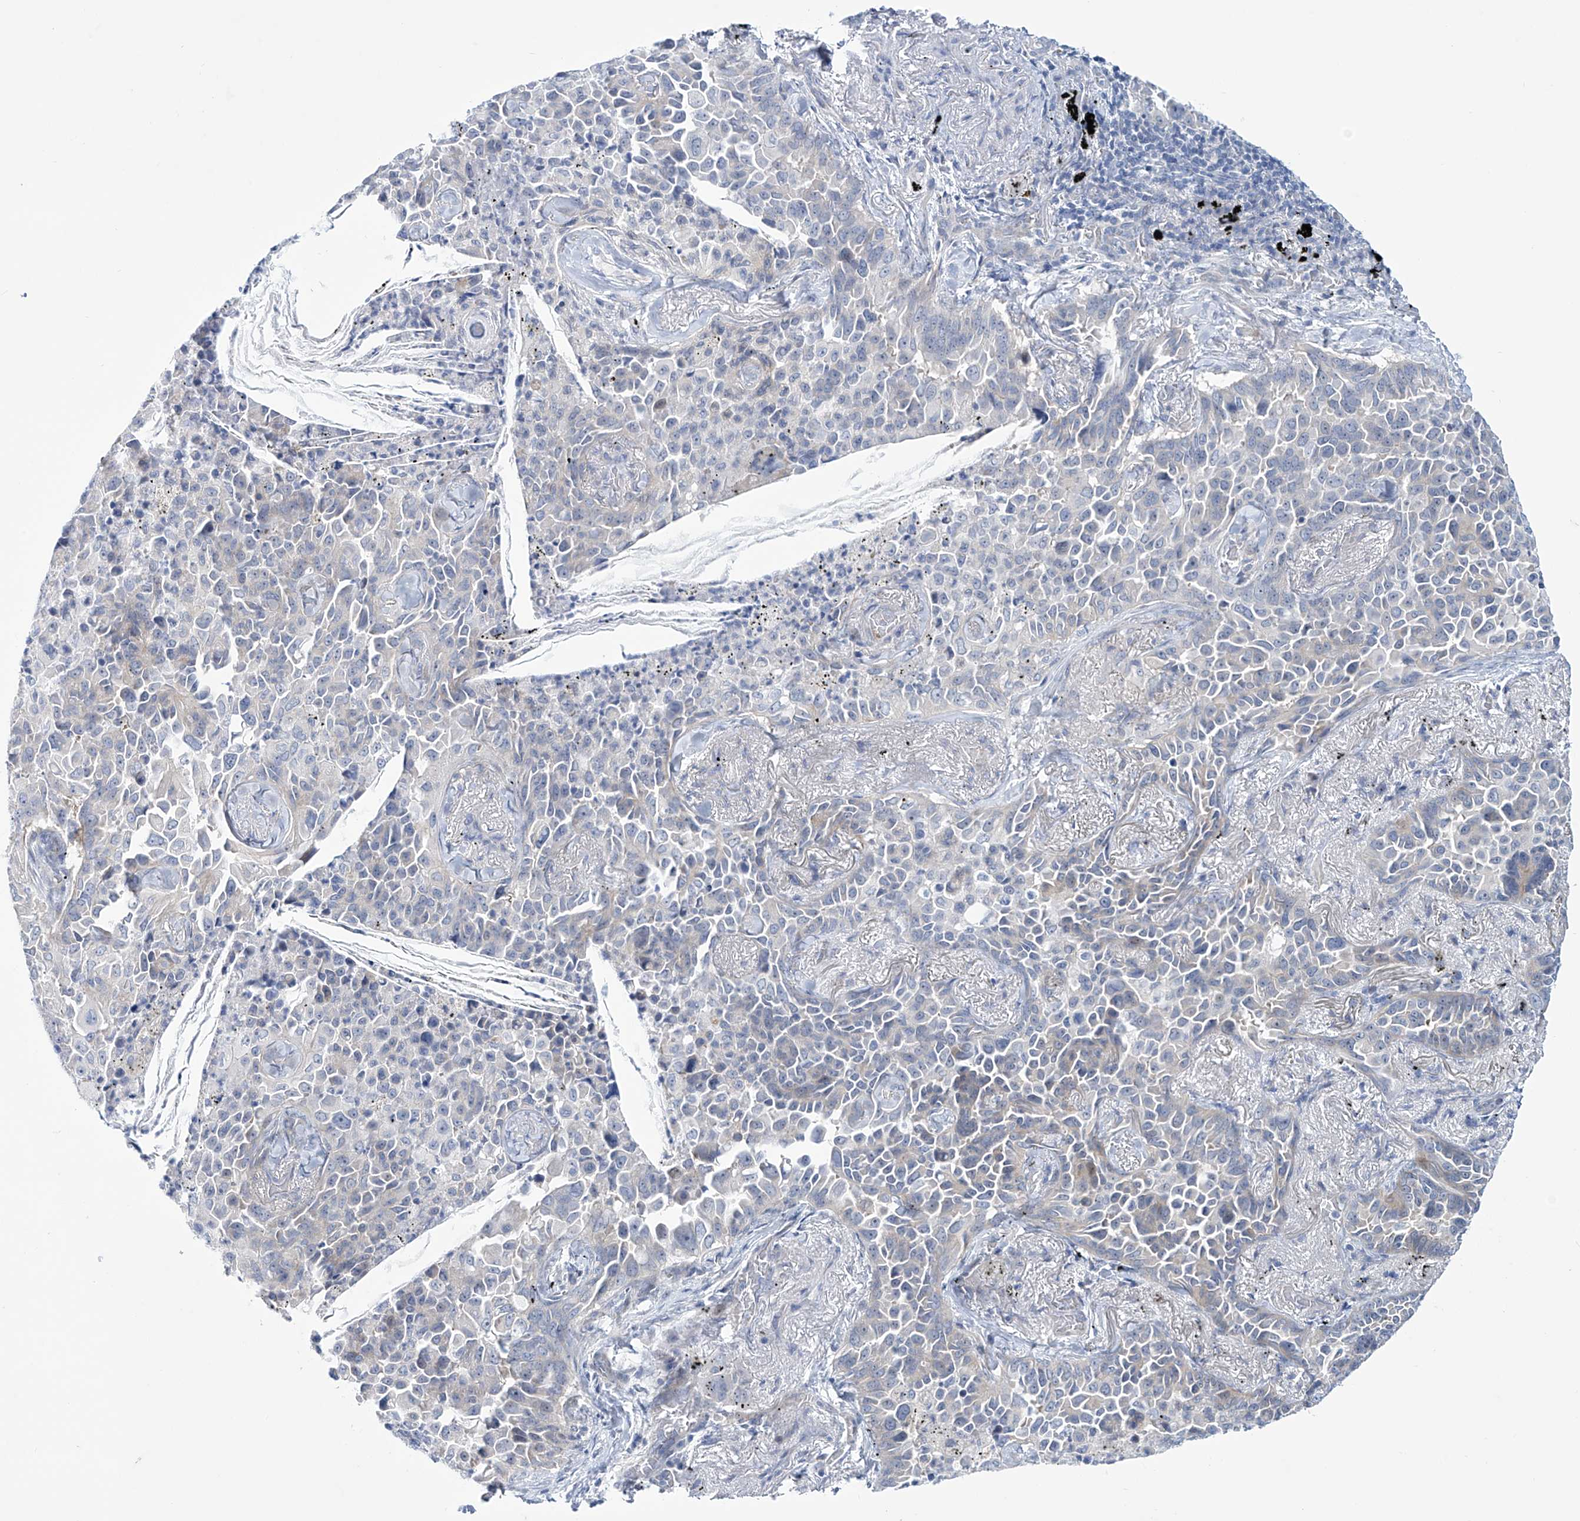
{"staining": {"intensity": "negative", "quantity": "none", "location": "none"}, "tissue": "lung cancer", "cell_type": "Tumor cells", "image_type": "cancer", "snomed": [{"axis": "morphology", "description": "Adenocarcinoma, NOS"}, {"axis": "topography", "description": "Lung"}], "caption": "The photomicrograph demonstrates no significant positivity in tumor cells of lung cancer.", "gene": "TRIM60", "patient": {"sex": "female", "age": 67}}